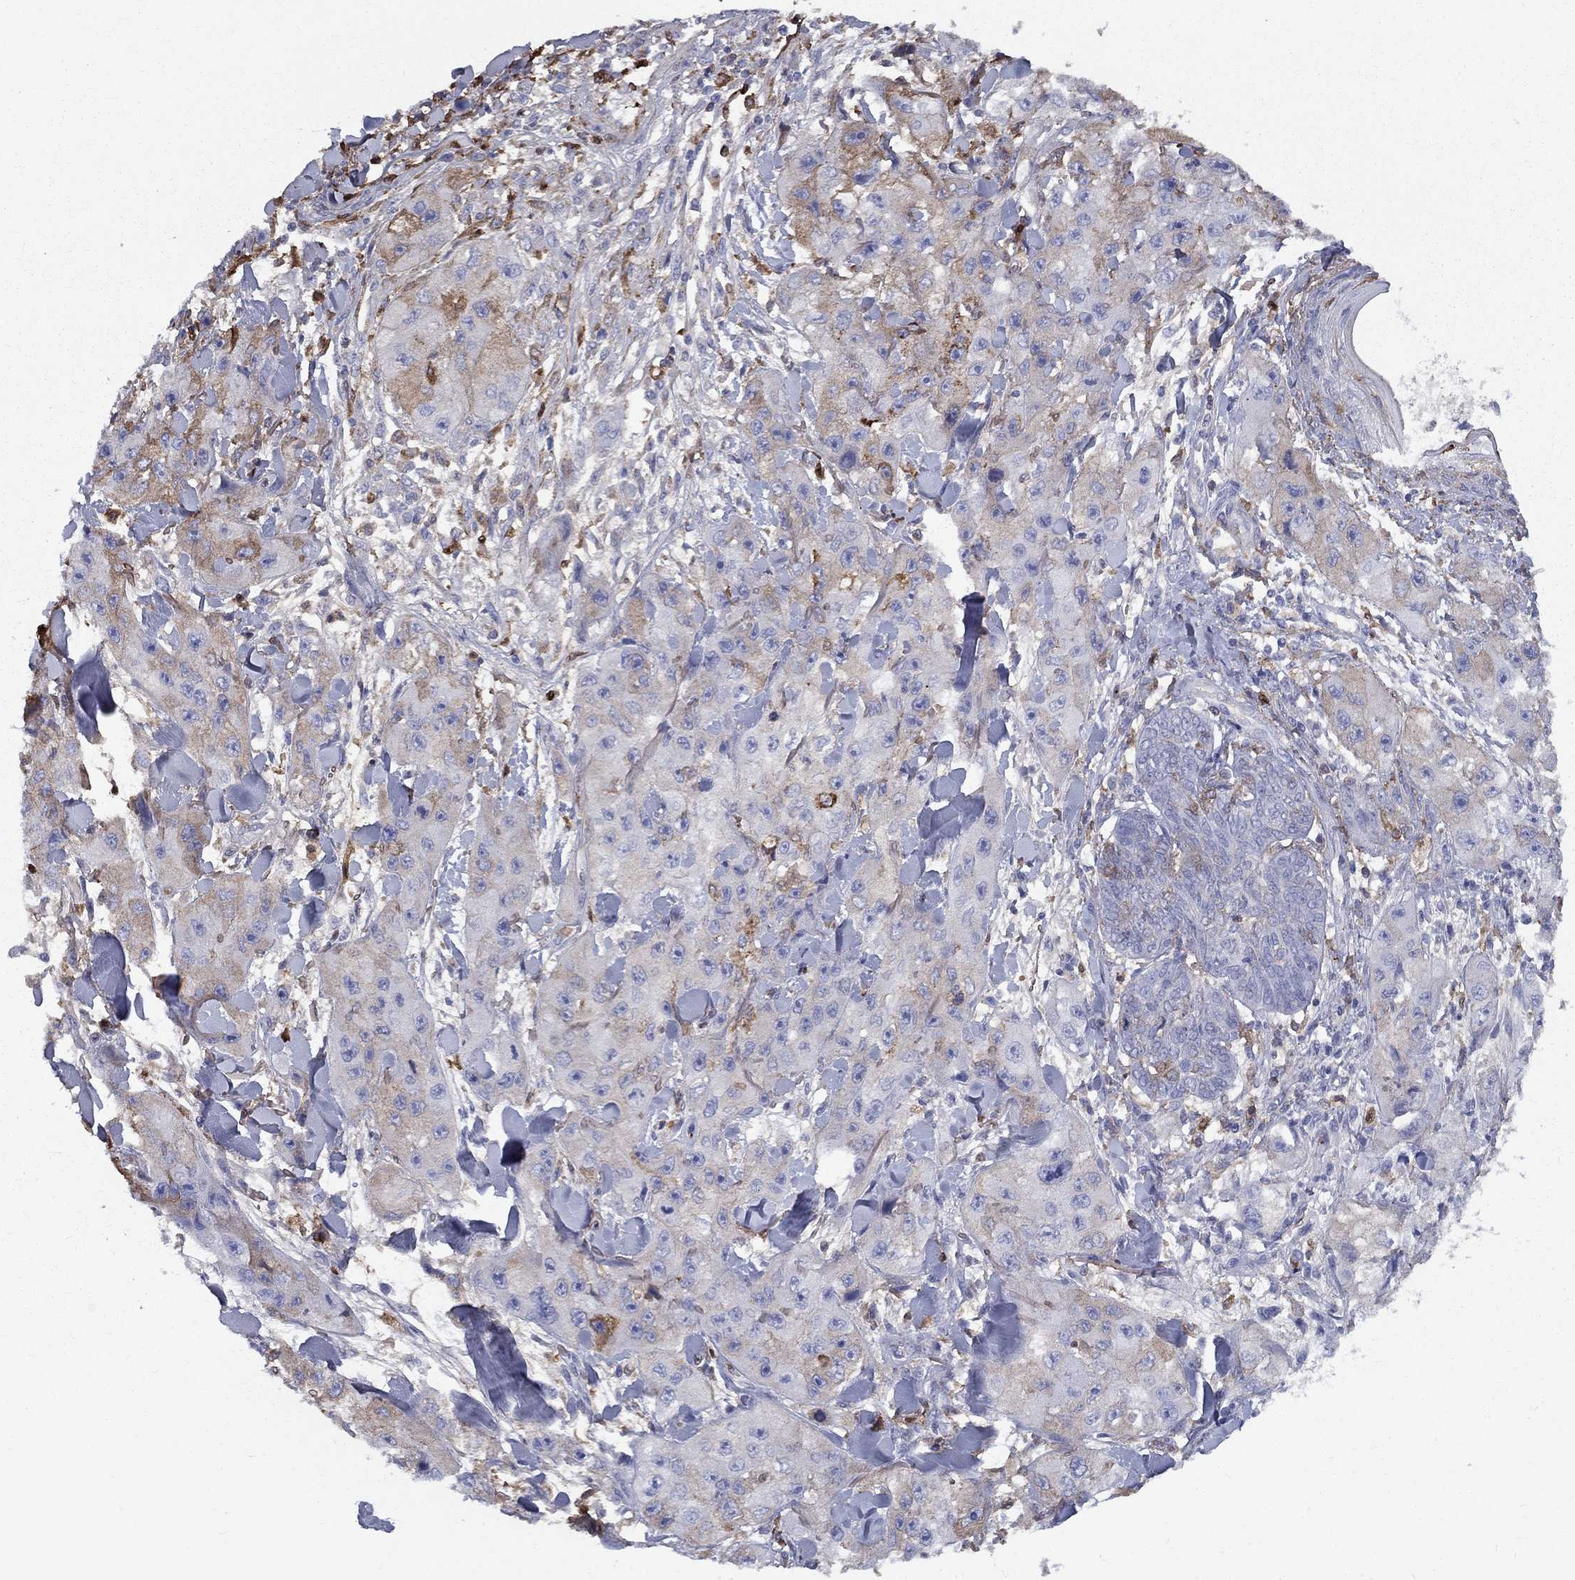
{"staining": {"intensity": "strong", "quantity": "<25%", "location": "cytoplasmic/membranous"}, "tissue": "skin cancer", "cell_type": "Tumor cells", "image_type": "cancer", "snomed": [{"axis": "morphology", "description": "Squamous cell carcinoma, NOS"}, {"axis": "topography", "description": "Skin"}, {"axis": "topography", "description": "Subcutis"}], "caption": "There is medium levels of strong cytoplasmic/membranous expression in tumor cells of skin squamous cell carcinoma, as demonstrated by immunohistochemical staining (brown color).", "gene": "EPDR1", "patient": {"sex": "male", "age": 73}}